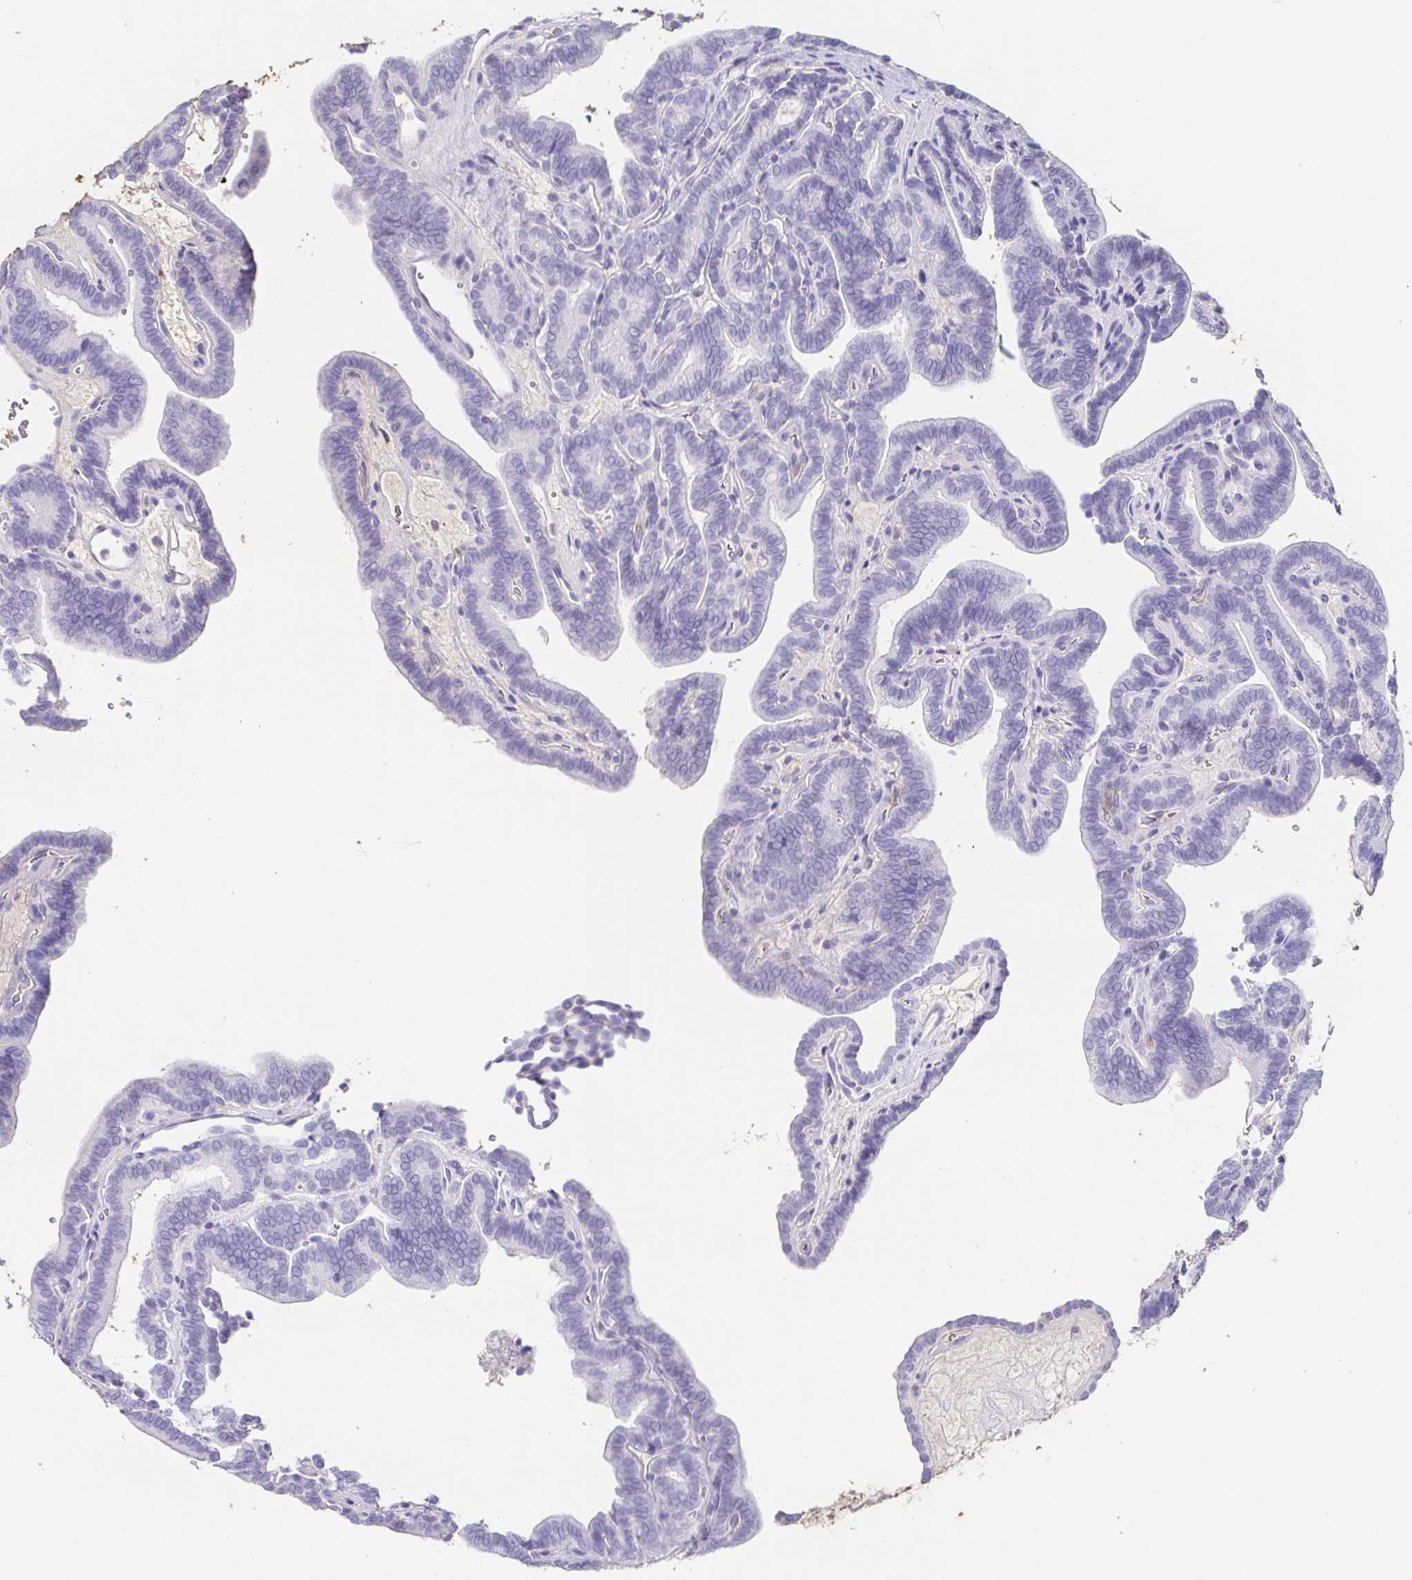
{"staining": {"intensity": "negative", "quantity": "none", "location": "none"}, "tissue": "thyroid cancer", "cell_type": "Tumor cells", "image_type": "cancer", "snomed": [{"axis": "morphology", "description": "Papillary adenocarcinoma, NOS"}, {"axis": "topography", "description": "Thyroid gland"}], "caption": "Tumor cells are negative for brown protein staining in thyroid cancer (papillary adenocarcinoma).", "gene": "BPIFA2", "patient": {"sex": "female", "age": 21}}